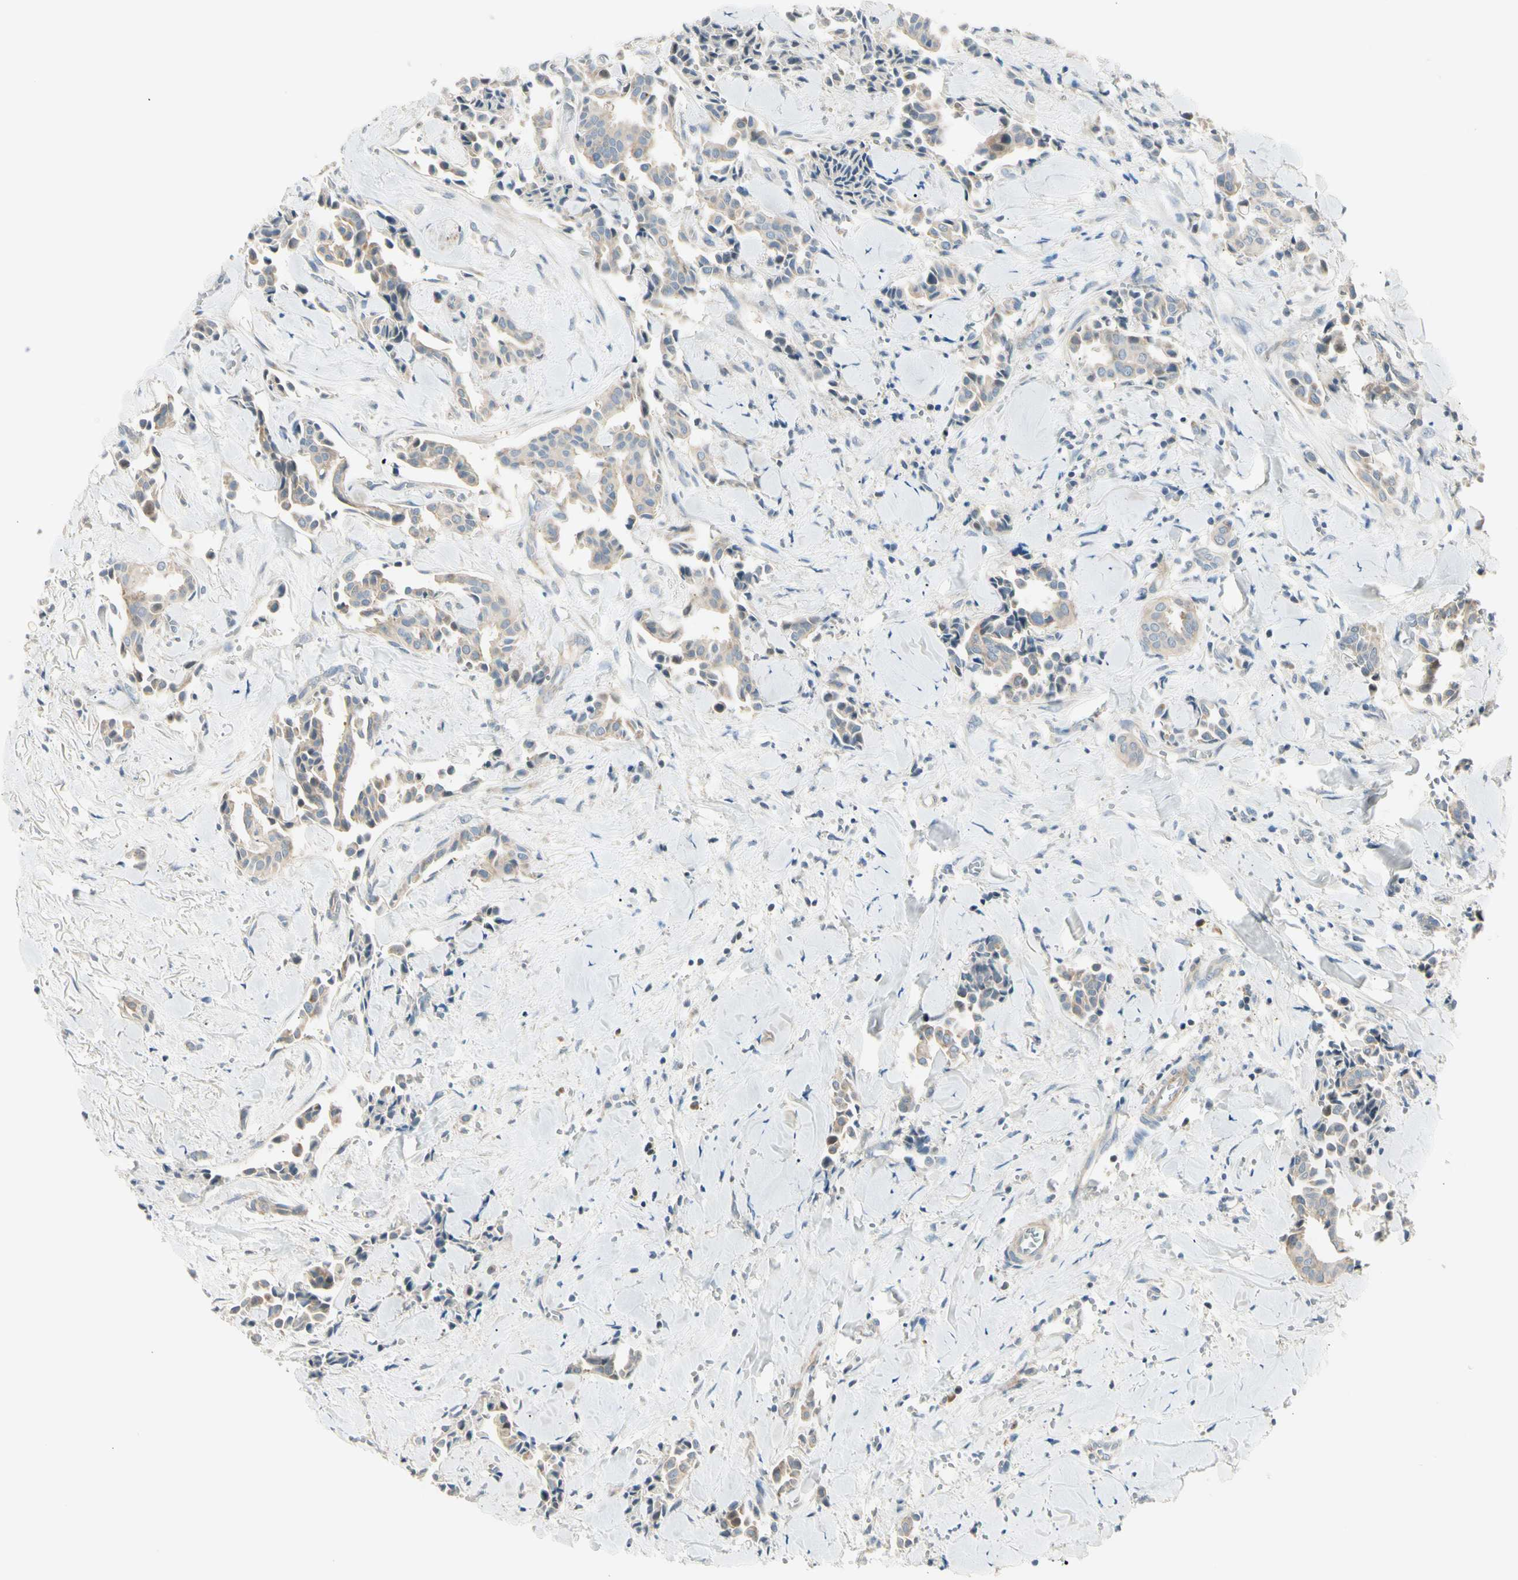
{"staining": {"intensity": "weak", "quantity": ">75%", "location": "cytoplasmic/membranous"}, "tissue": "head and neck cancer", "cell_type": "Tumor cells", "image_type": "cancer", "snomed": [{"axis": "morphology", "description": "Adenocarcinoma, NOS"}, {"axis": "topography", "description": "Salivary gland"}, {"axis": "topography", "description": "Head-Neck"}], "caption": "An image of human head and neck adenocarcinoma stained for a protein demonstrates weak cytoplasmic/membranous brown staining in tumor cells.", "gene": "ADGRA3", "patient": {"sex": "female", "age": 59}}